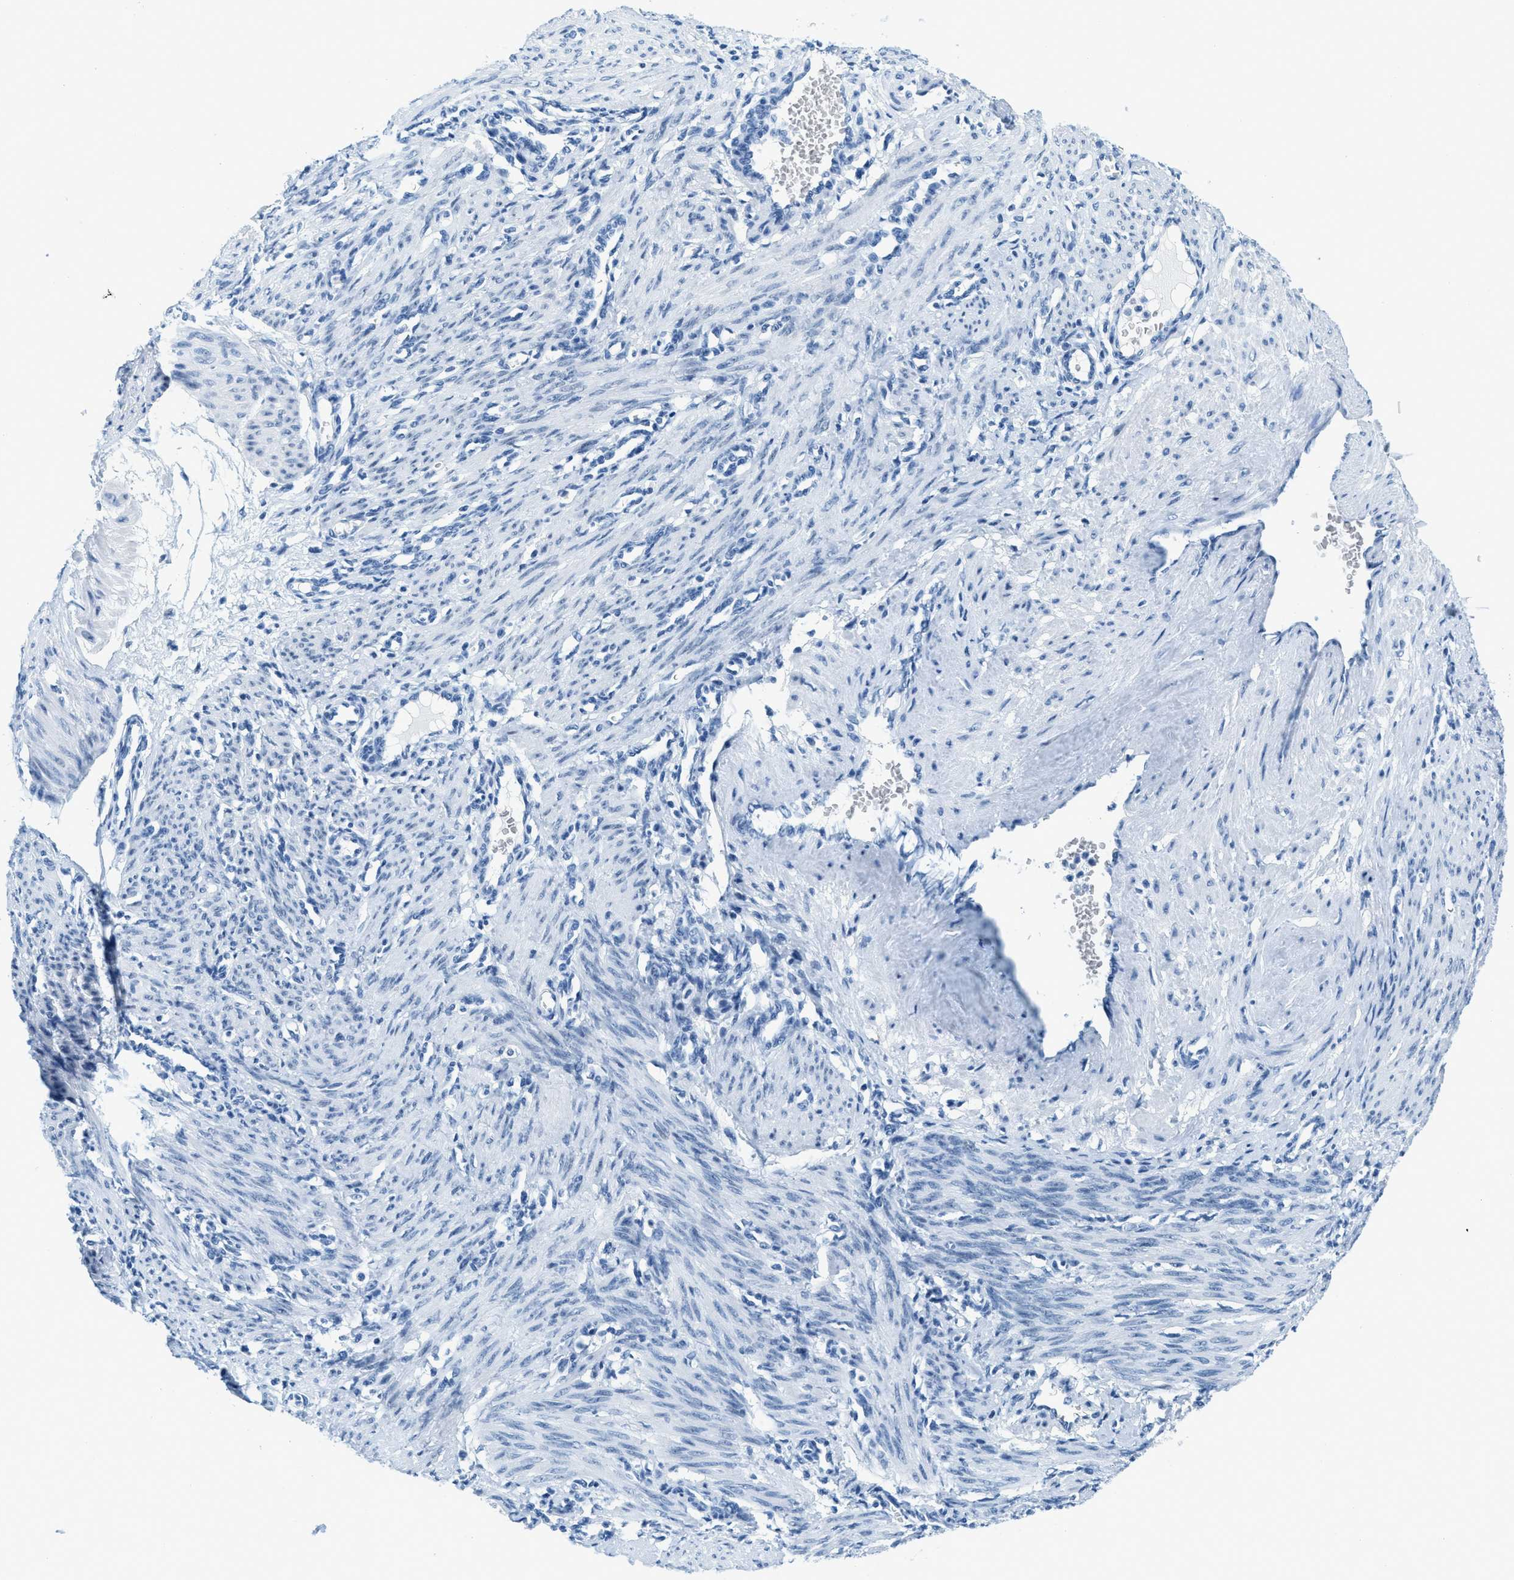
{"staining": {"intensity": "negative", "quantity": "none", "location": "none"}, "tissue": "smooth muscle", "cell_type": "Smooth muscle cells", "image_type": "normal", "snomed": [{"axis": "morphology", "description": "Normal tissue, NOS"}, {"axis": "topography", "description": "Endometrium"}], "caption": "The image shows no staining of smooth muscle cells in benign smooth muscle.", "gene": "PLA2G2A", "patient": {"sex": "female", "age": 33}}